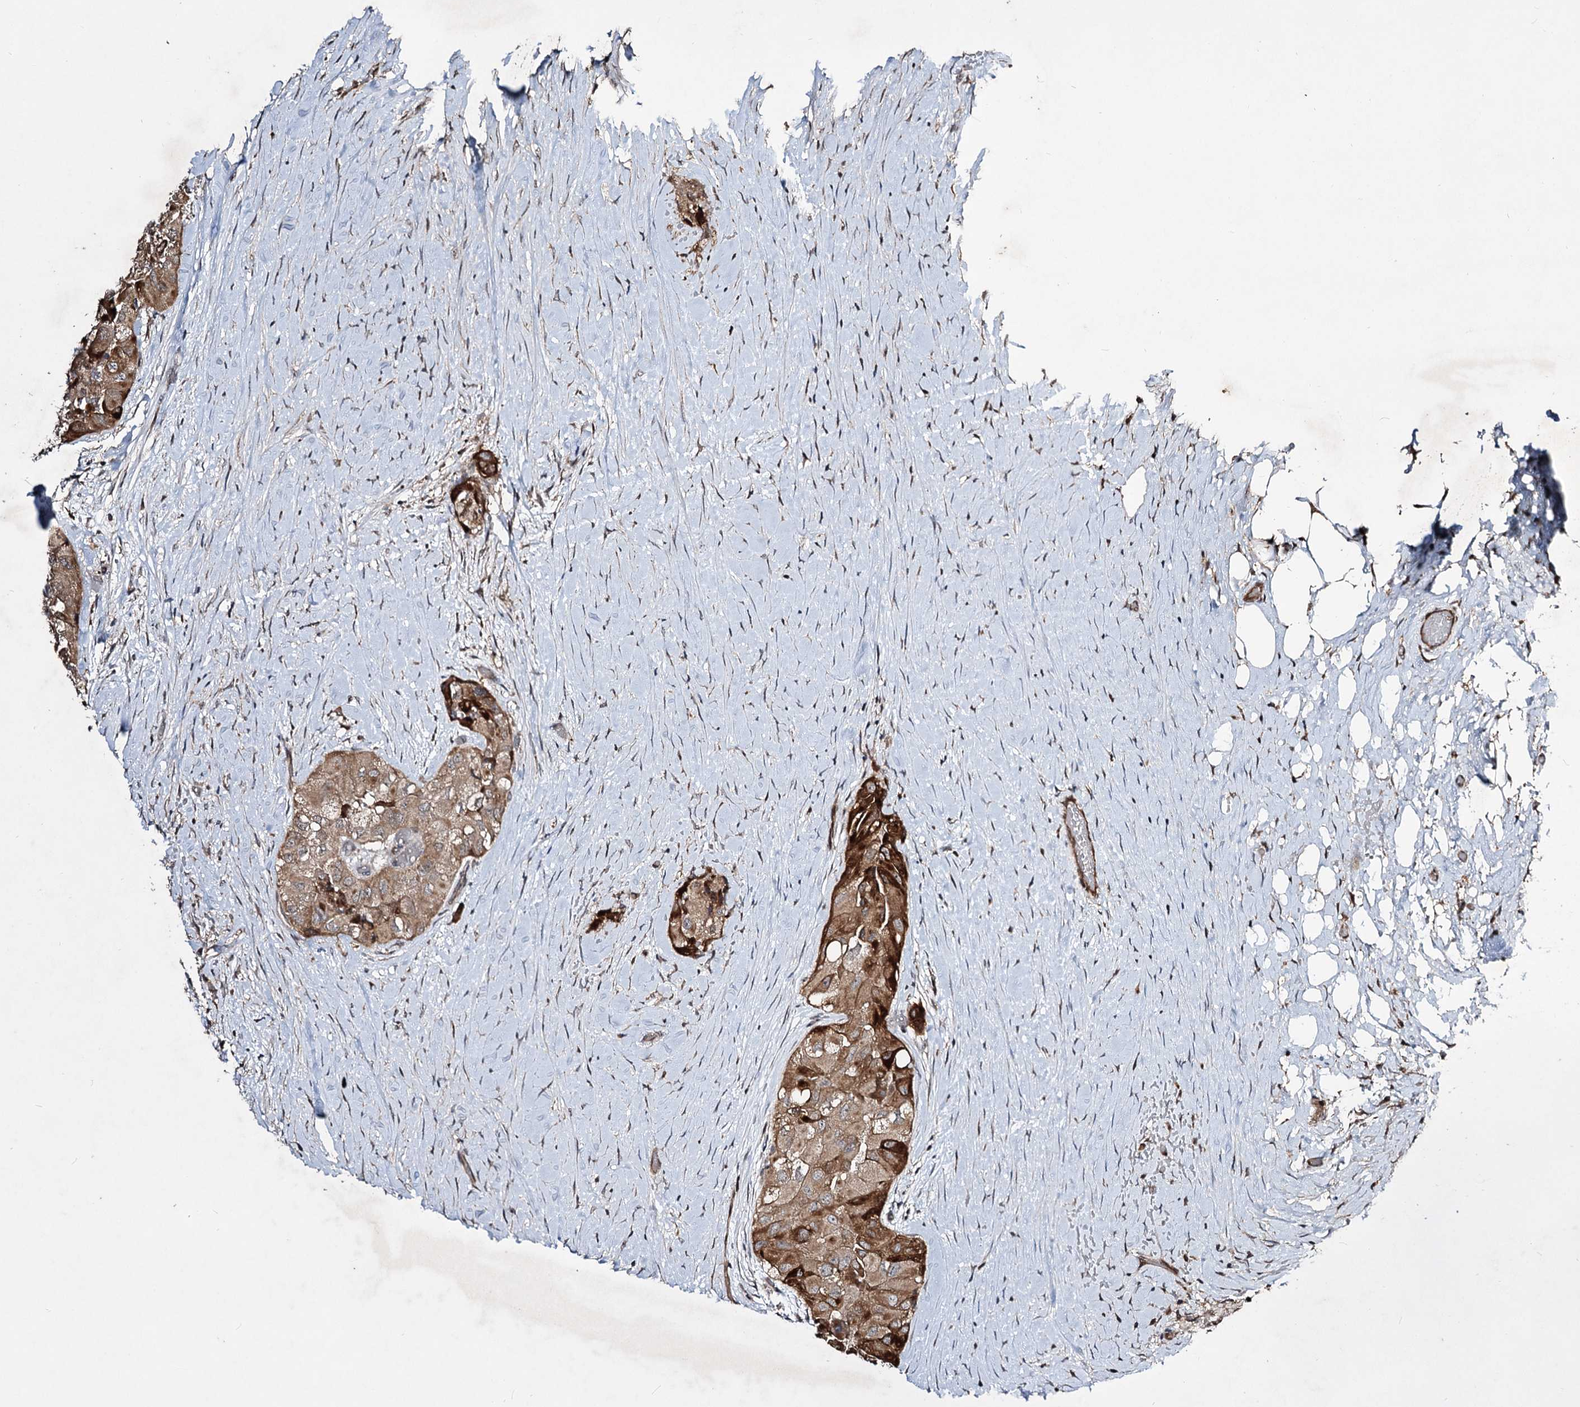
{"staining": {"intensity": "moderate", "quantity": ">75%", "location": "cytoplasmic/membranous"}, "tissue": "thyroid cancer", "cell_type": "Tumor cells", "image_type": "cancer", "snomed": [{"axis": "morphology", "description": "Papillary adenocarcinoma, NOS"}, {"axis": "topography", "description": "Thyroid gland"}], "caption": "Protein staining of thyroid papillary adenocarcinoma tissue demonstrates moderate cytoplasmic/membranous positivity in about >75% of tumor cells.", "gene": "CPNE8", "patient": {"sex": "female", "age": 59}}